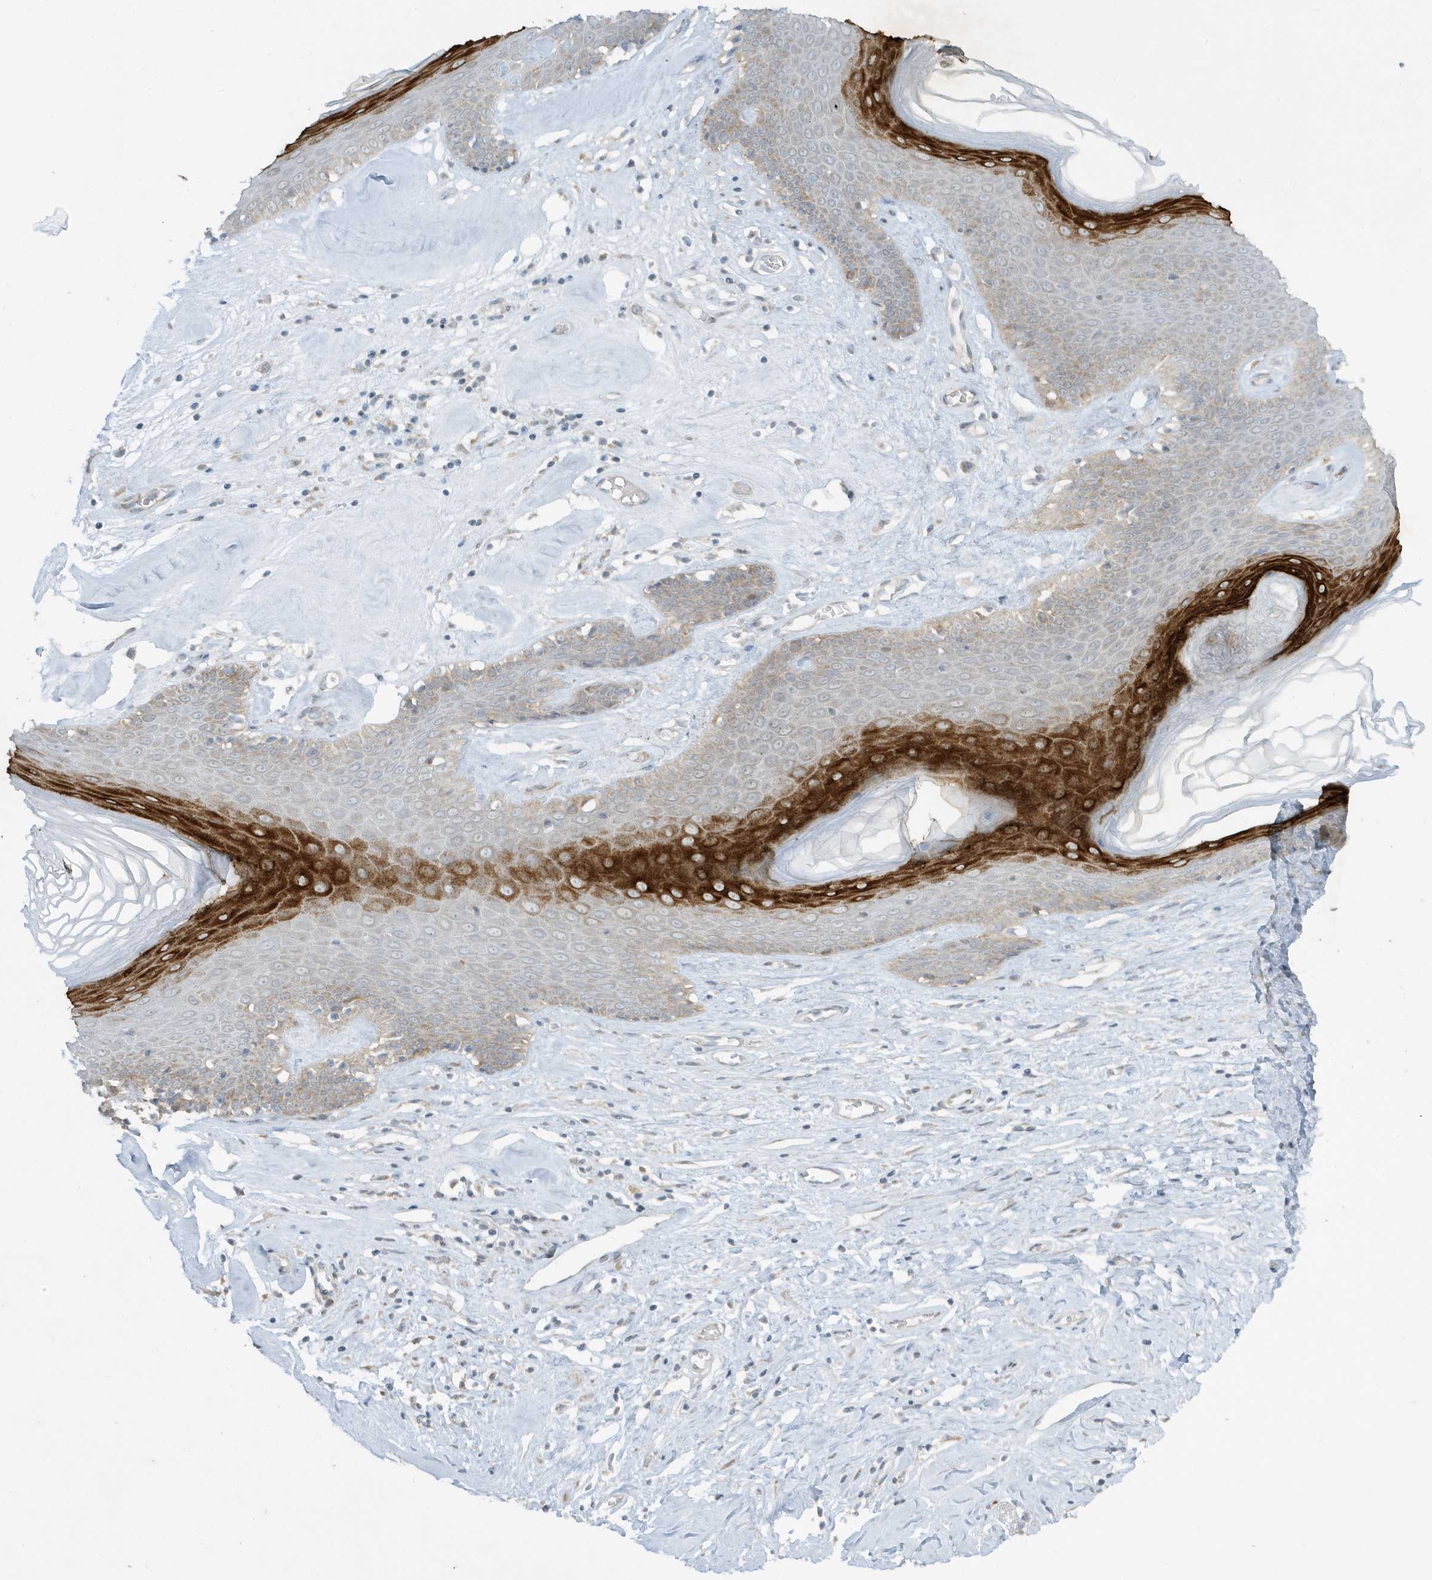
{"staining": {"intensity": "strong", "quantity": "<25%", "location": "cytoplasmic/membranous"}, "tissue": "skin", "cell_type": "Epidermal cells", "image_type": "normal", "snomed": [{"axis": "morphology", "description": "Normal tissue, NOS"}, {"axis": "morphology", "description": "Inflammation, NOS"}, {"axis": "topography", "description": "Vulva"}], "caption": "Epidermal cells reveal strong cytoplasmic/membranous staining in about <25% of cells in normal skin.", "gene": "SCN3A", "patient": {"sex": "female", "age": 84}}